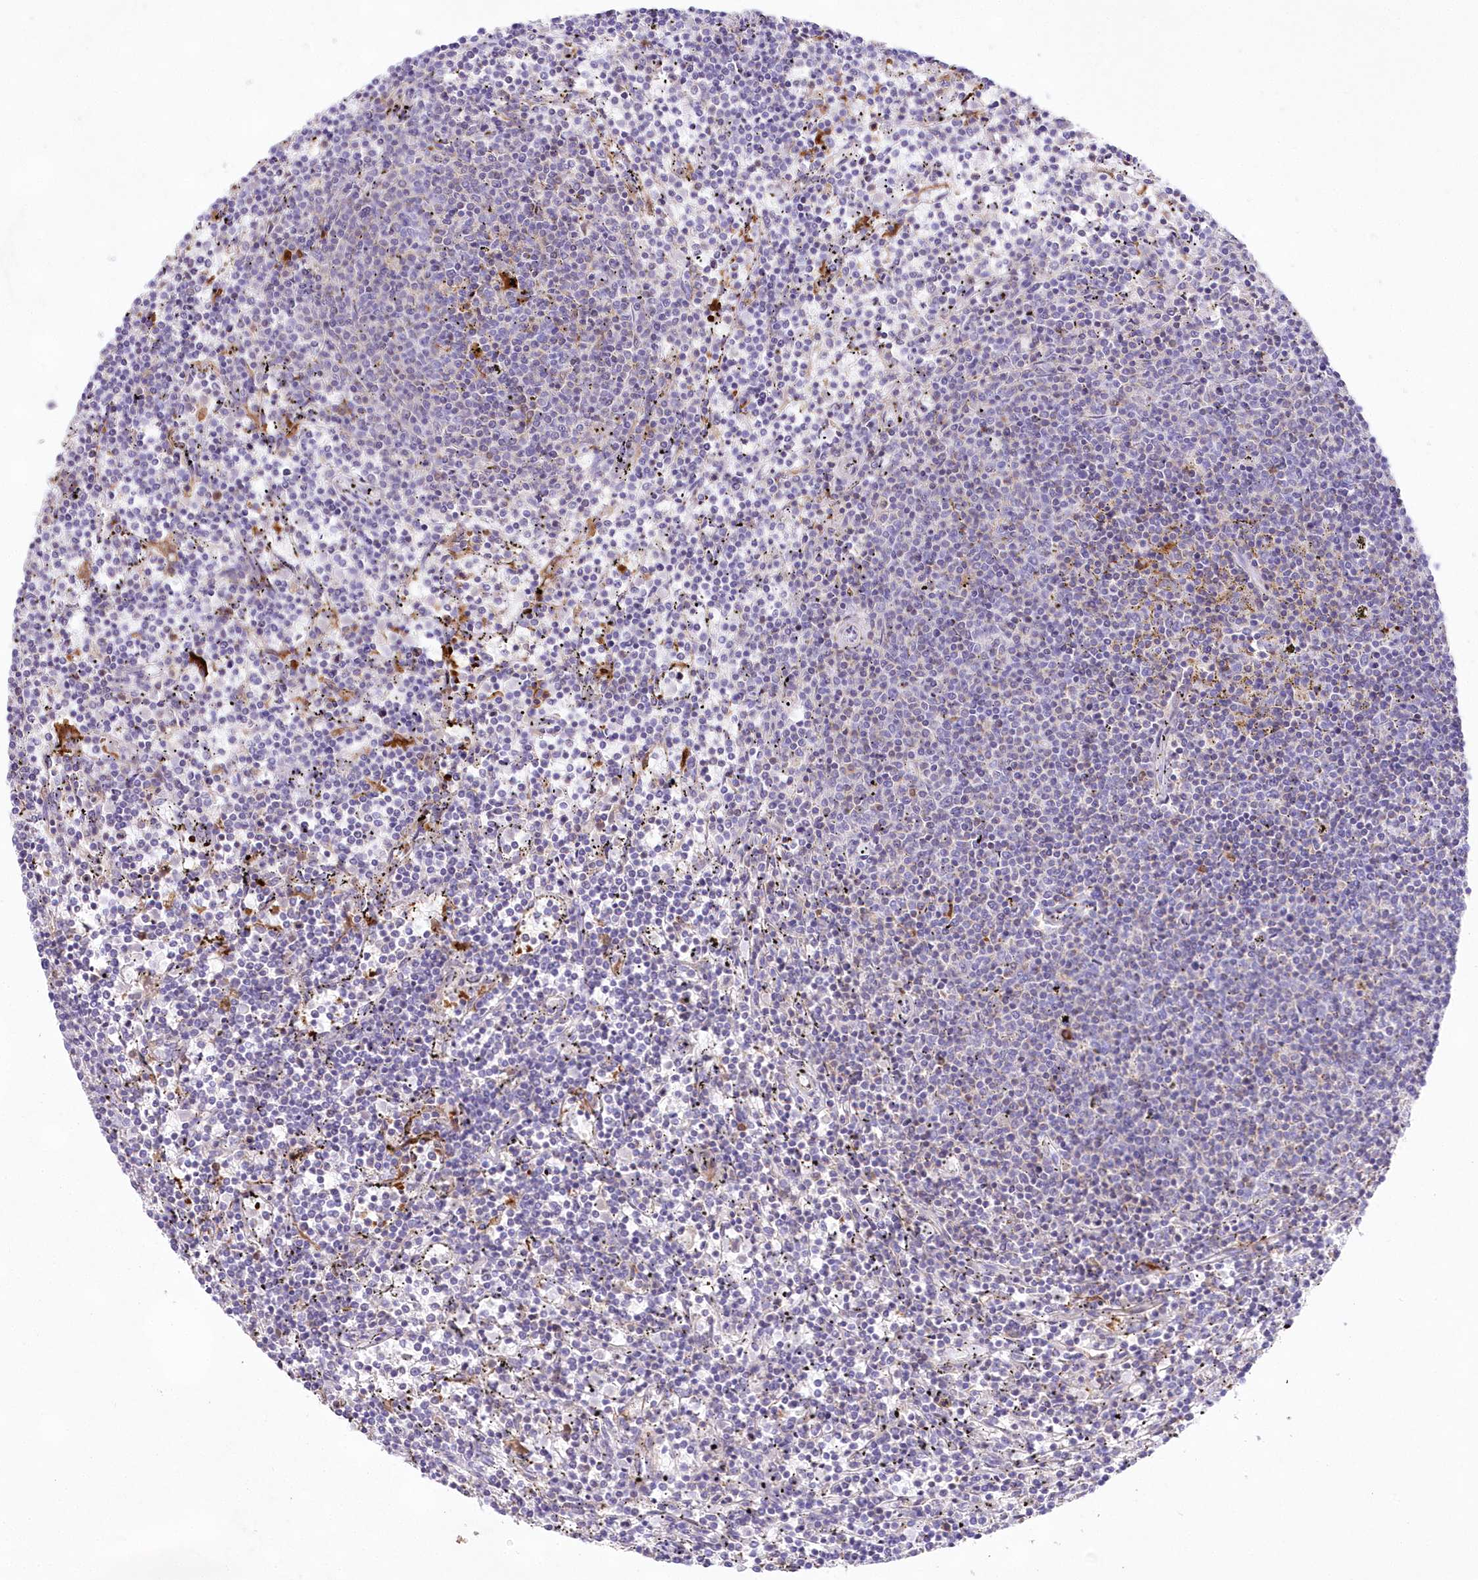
{"staining": {"intensity": "negative", "quantity": "none", "location": "none"}, "tissue": "lymphoma", "cell_type": "Tumor cells", "image_type": "cancer", "snomed": [{"axis": "morphology", "description": "Malignant lymphoma, non-Hodgkin's type, Low grade"}, {"axis": "topography", "description": "Spleen"}], "caption": "High power microscopy histopathology image of an IHC photomicrograph of malignant lymphoma, non-Hodgkin's type (low-grade), revealing no significant positivity in tumor cells.", "gene": "DNAJC19", "patient": {"sex": "female", "age": 50}}